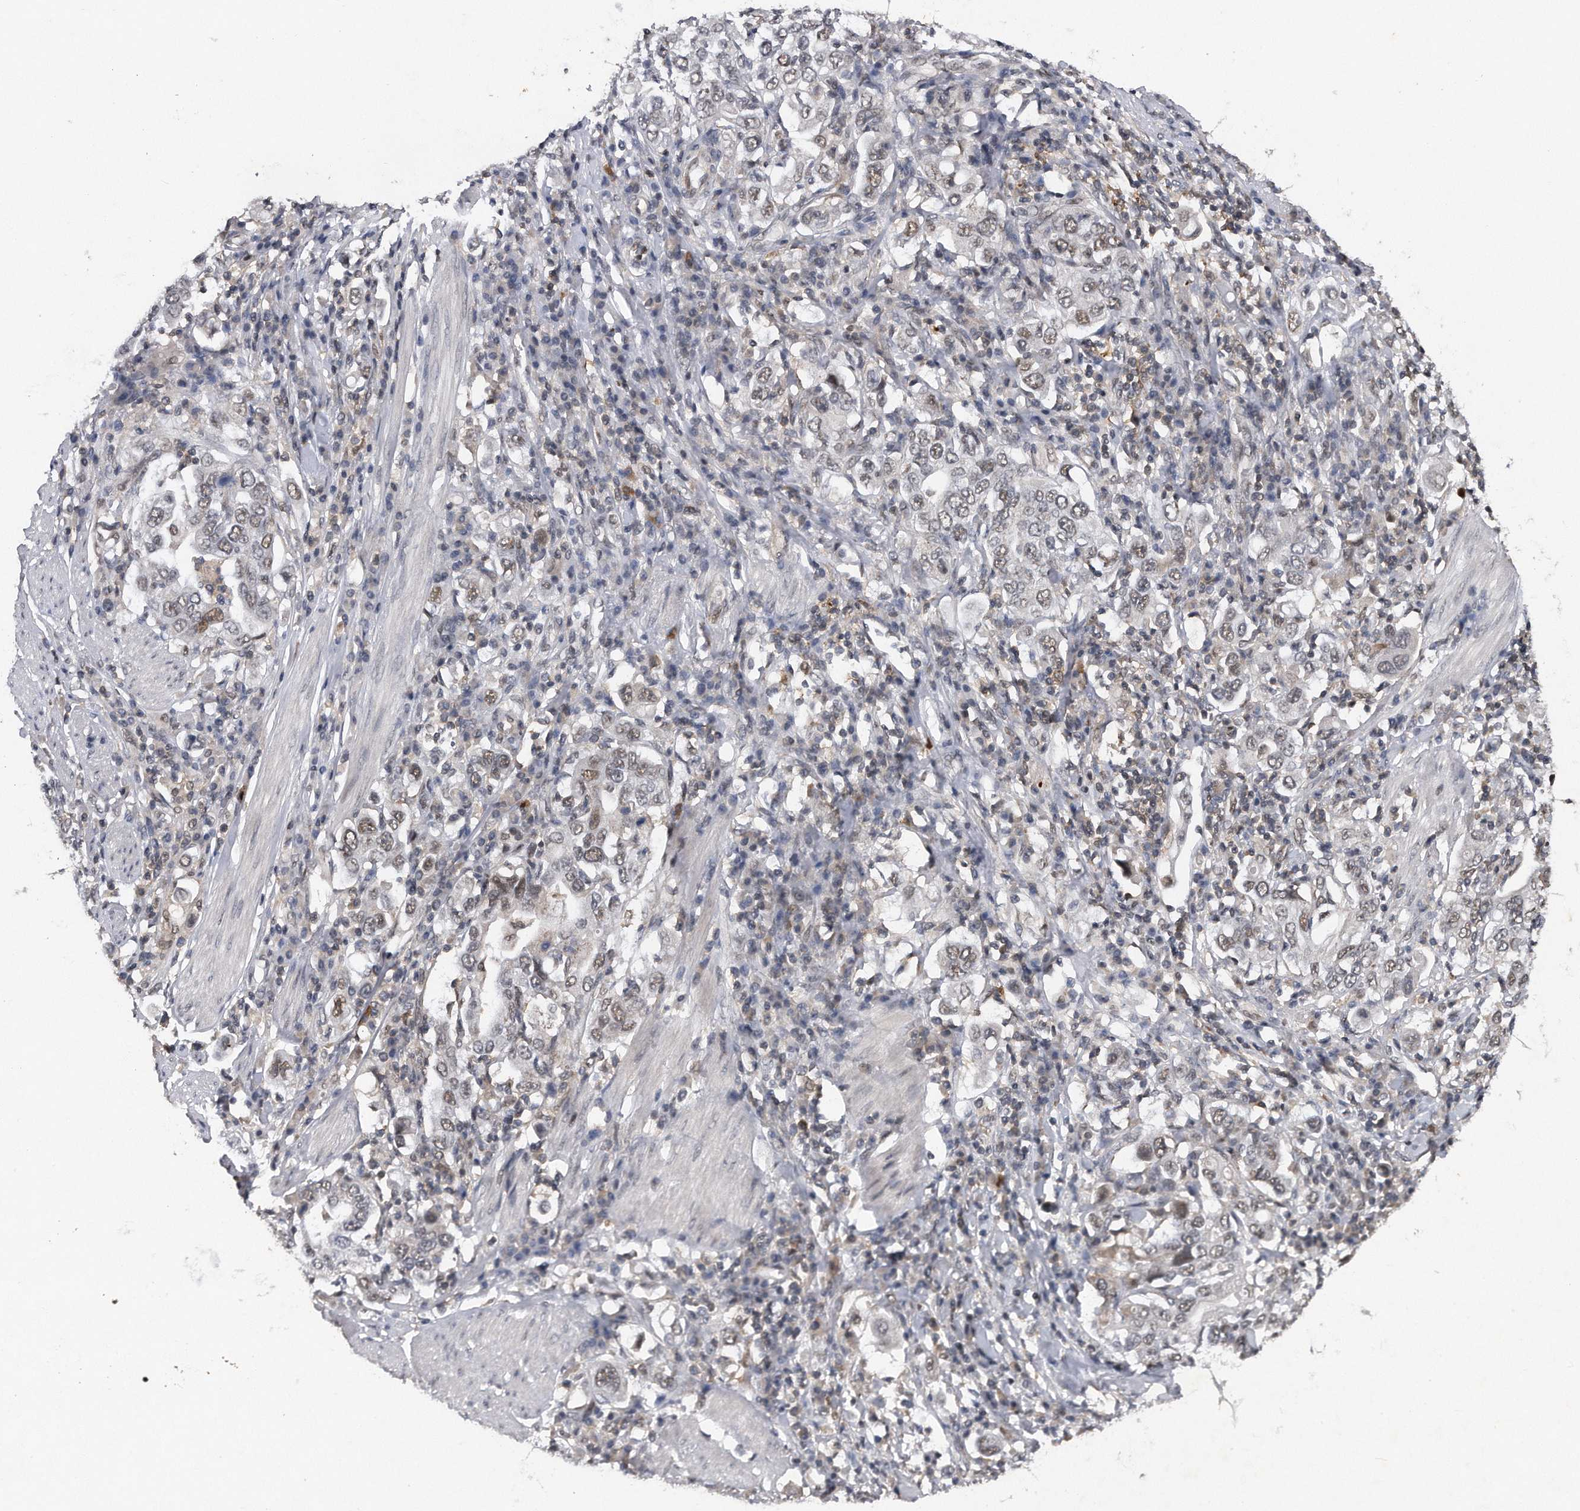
{"staining": {"intensity": "weak", "quantity": "25%-75%", "location": "nuclear"}, "tissue": "stomach cancer", "cell_type": "Tumor cells", "image_type": "cancer", "snomed": [{"axis": "morphology", "description": "Adenocarcinoma, NOS"}, {"axis": "topography", "description": "Stomach, upper"}], "caption": "Stomach cancer stained for a protein (brown) demonstrates weak nuclear positive expression in about 25%-75% of tumor cells.", "gene": "VIRMA", "patient": {"sex": "male", "age": 62}}